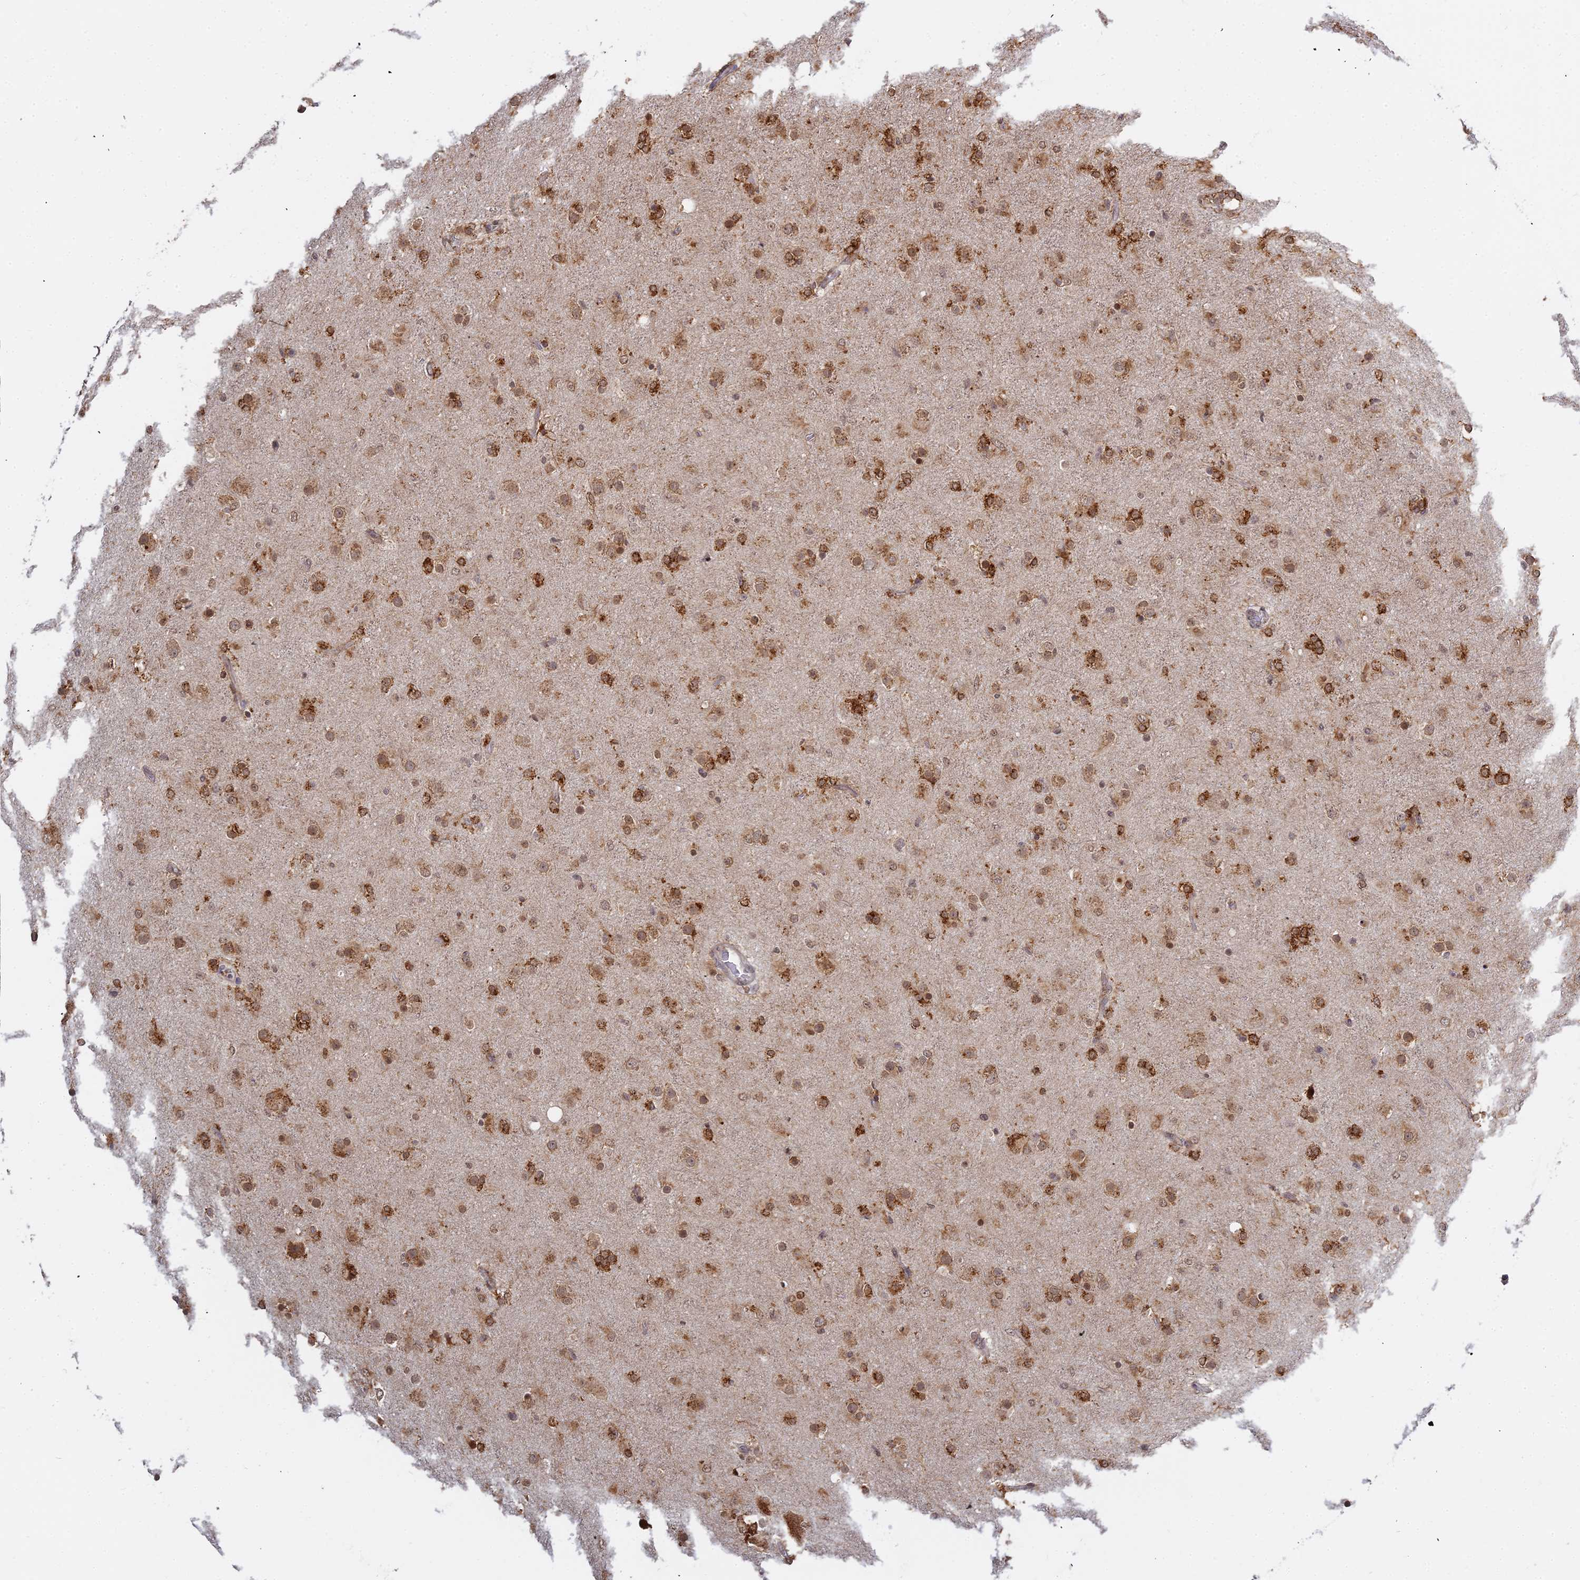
{"staining": {"intensity": "moderate", "quantity": ">75%", "location": "cytoplasmic/membranous,nuclear"}, "tissue": "glioma", "cell_type": "Tumor cells", "image_type": "cancer", "snomed": [{"axis": "morphology", "description": "Glioma, malignant, Low grade"}, {"axis": "topography", "description": "Brain"}], "caption": "Immunohistochemistry (IHC) (DAB) staining of human glioma demonstrates moderate cytoplasmic/membranous and nuclear protein expression in approximately >75% of tumor cells.", "gene": "ABCA2", "patient": {"sex": "male", "age": 65}}